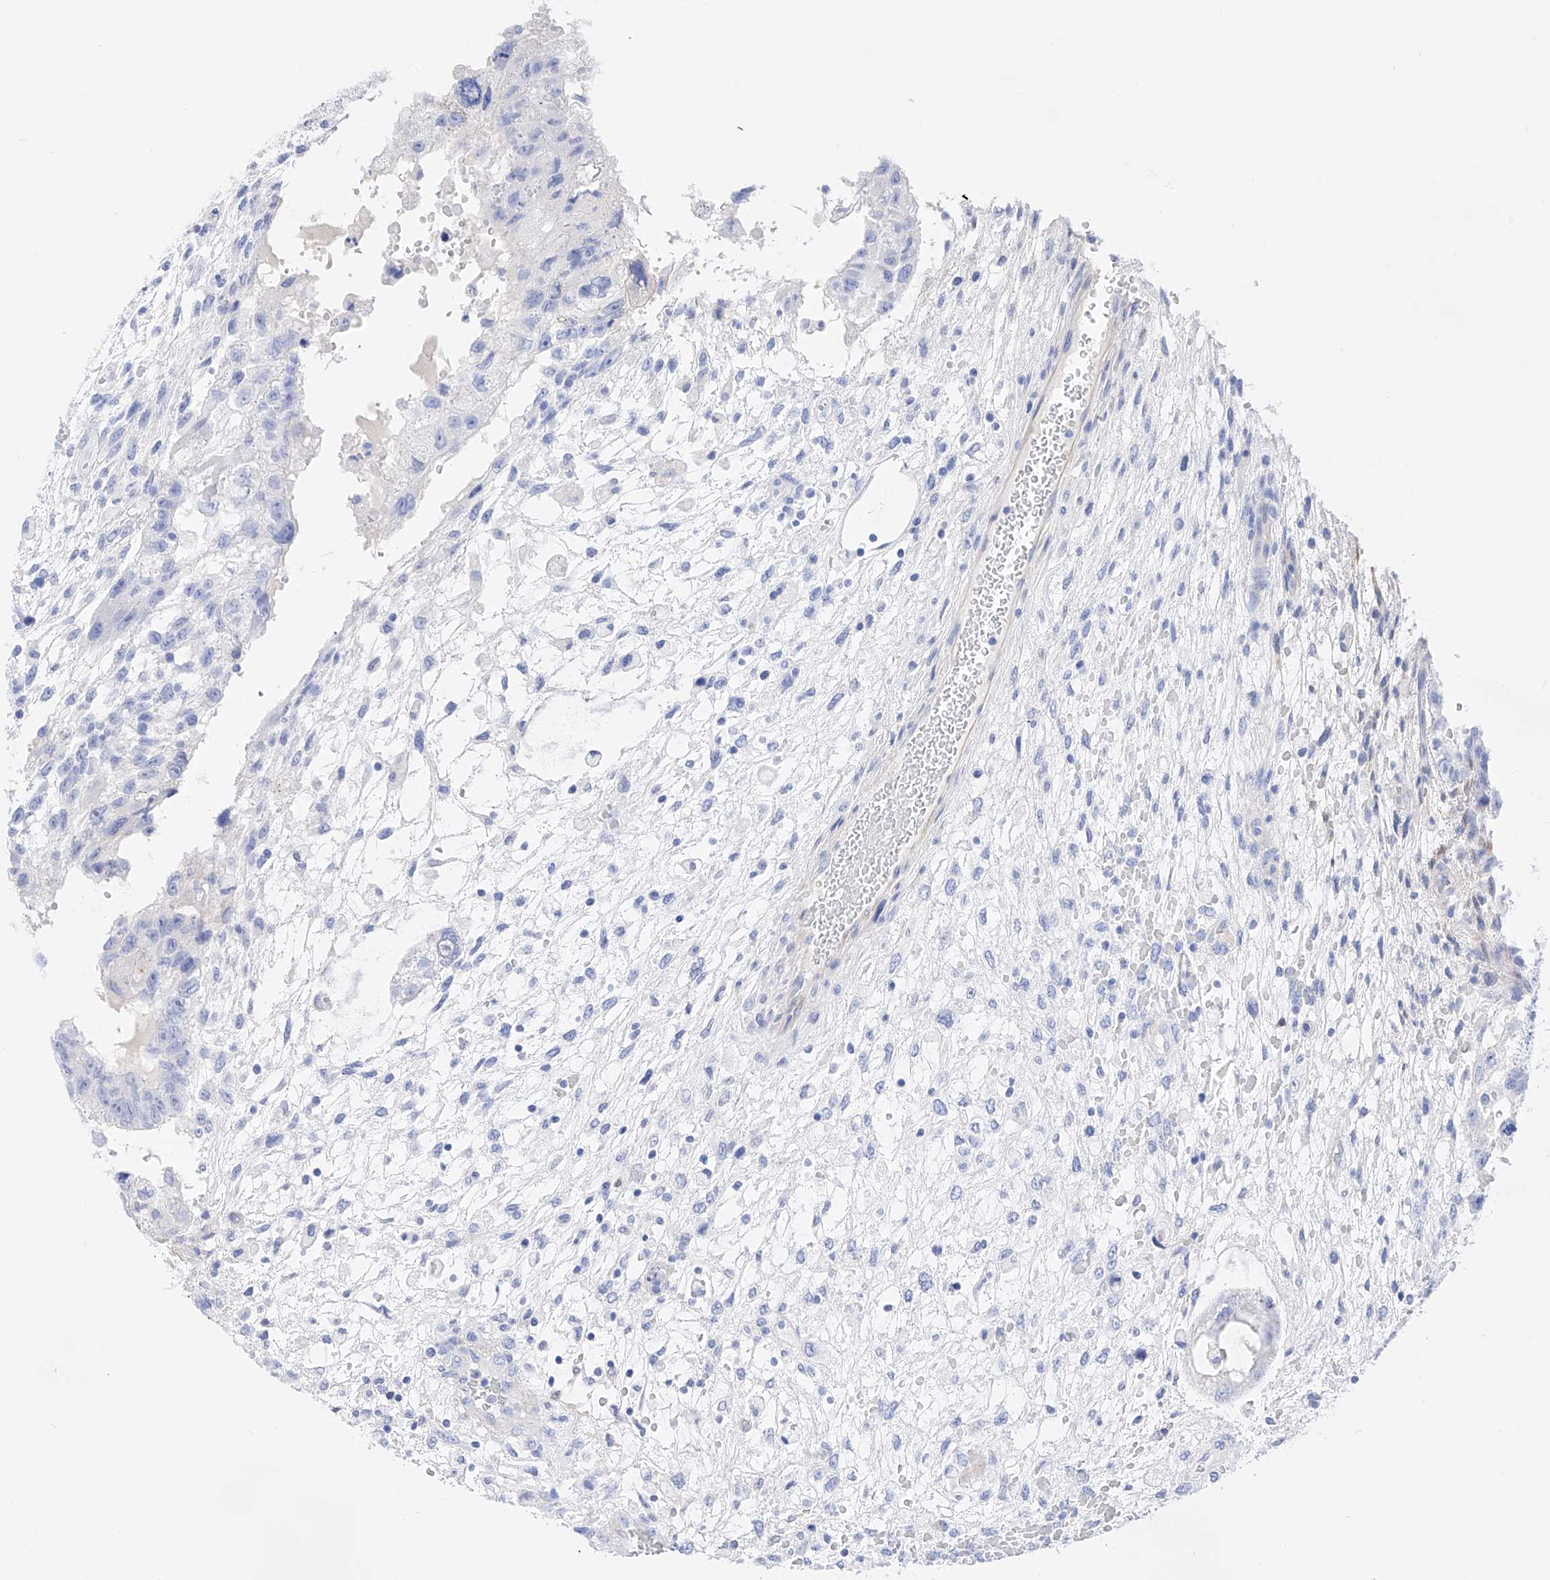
{"staining": {"intensity": "negative", "quantity": "none", "location": "none"}, "tissue": "testis cancer", "cell_type": "Tumor cells", "image_type": "cancer", "snomed": [{"axis": "morphology", "description": "Carcinoma, Embryonal, NOS"}, {"axis": "topography", "description": "Testis"}], "caption": "Protein analysis of testis cancer demonstrates no significant staining in tumor cells. (DAB IHC, high magnification).", "gene": "TRPC7", "patient": {"sex": "male", "age": 36}}